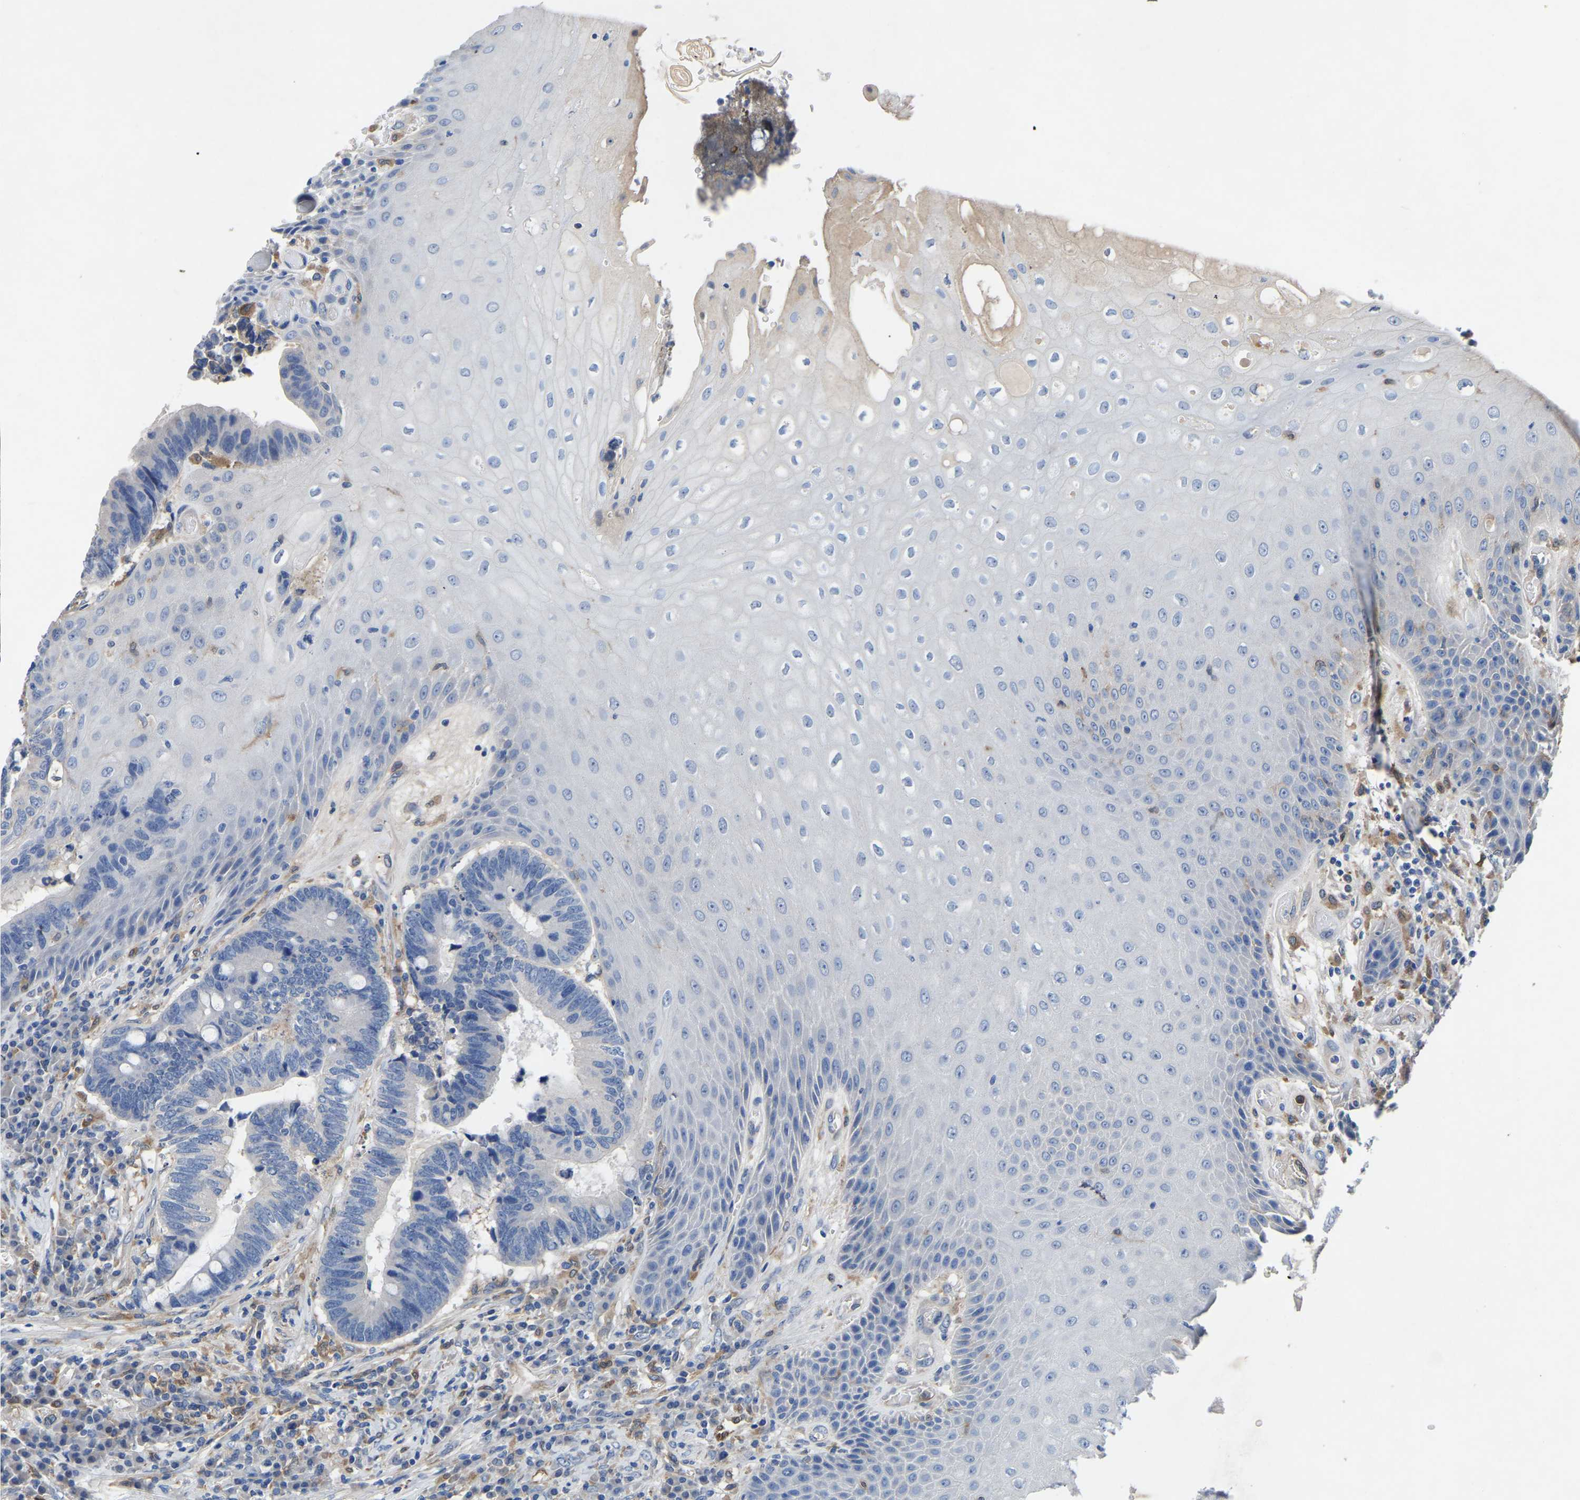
{"staining": {"intensity": "negative", "quantity": "none", "location": "none"}, "tissue": "colorectal cancer", "cell_type": "Tumor cells", "image_type": "cancer", "snomed": [{"axis": "morphology", "description": "Adenocarcinoma, NOS"}, {"axis": "topography", "description": "Rectum"}, {"axis": "topography", "description": "Anal"}], "caption": "Colorectal cancer was stained to show a protein in brown. There is no significant staining in tumor cells.", "gene": "ATG2B", "patient": {"sex": "female", "age": 89}}